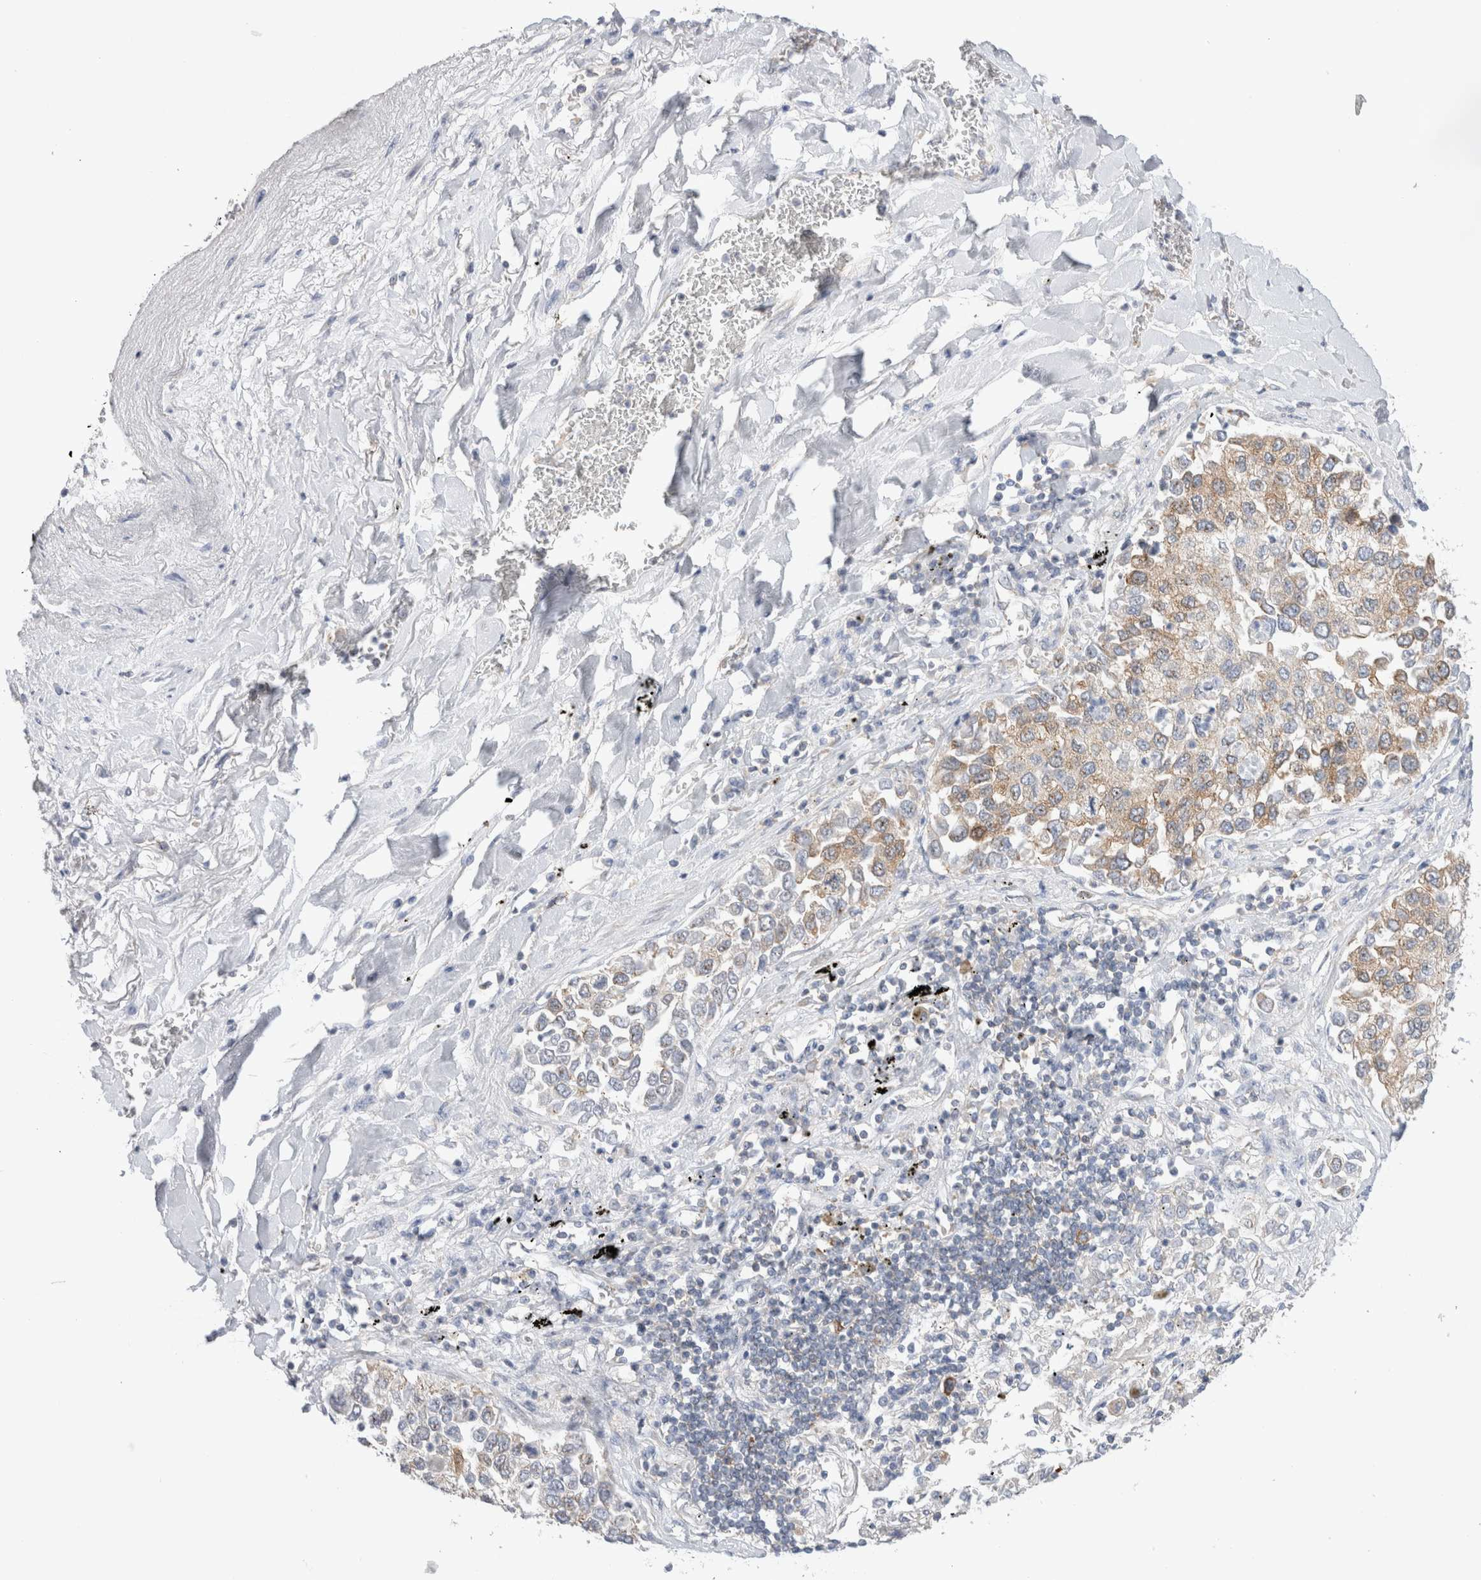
{"staining": {"intensity": "weak", "quantity": "<25%", "location": "cytoplasmic/membranous"}, "tissue": "lung cancer", "cell_type": "Tumor cells", "image_type": "cancer", "snomed": [{"axis": "morphology", "description": "Inflammation, NOS"}, {"axis": "morphology", "description": "Adenocarcinoma, NOS"}, {"axis": "topography", "description": "Lung"}], "caption": "High magnification brightfield microscopy of lung cancer (adenocarcinoma) stained with DAB (brown) and counterstained with hematoxylin (blue): tumor cells show no significant positivity. (DAB (3,3'-diaminobenzidine) immunohistochemistry, high magnification).", "gene": "ZNF23", "patient": {"sex": "male", "age": 63}}